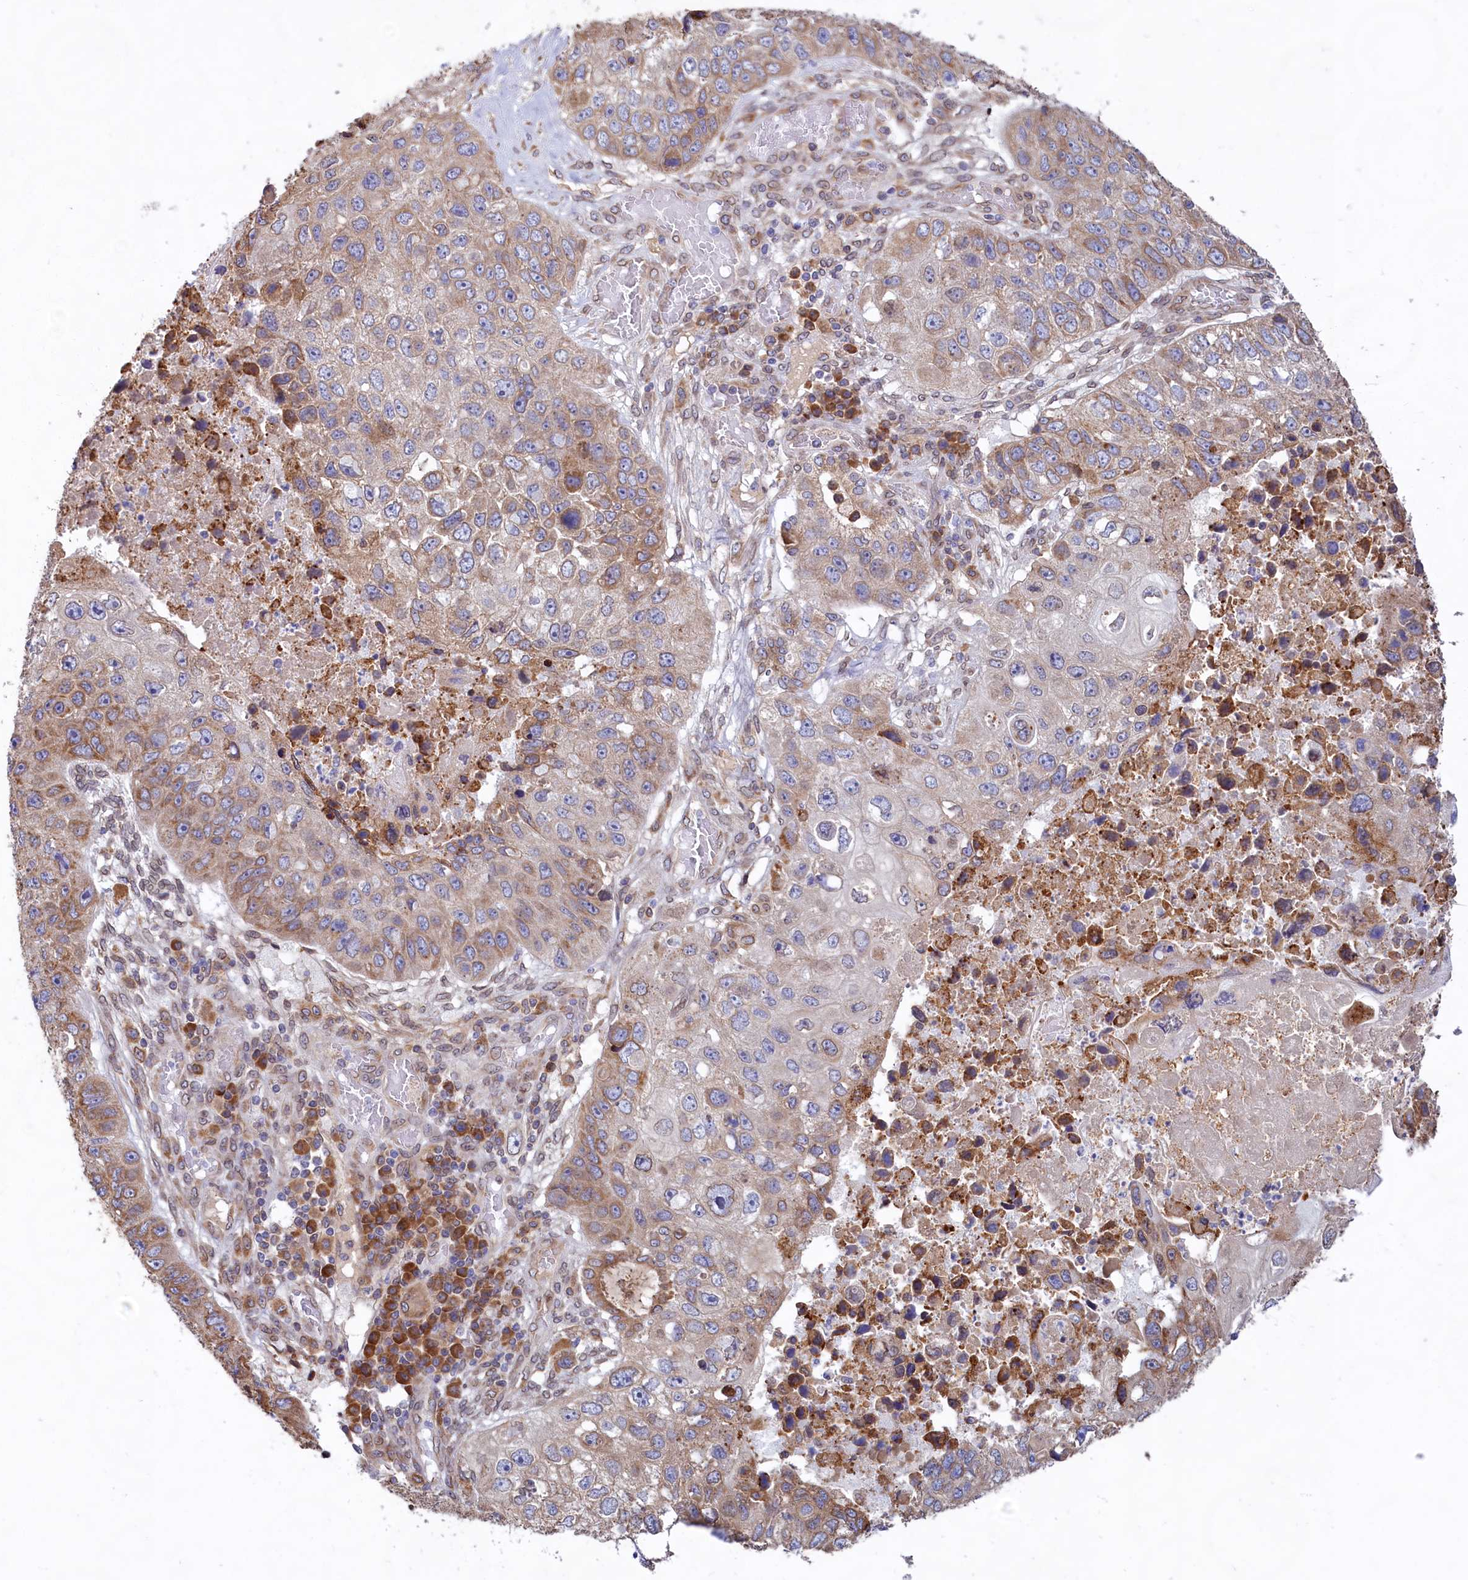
{"staining": {"intensity": "moderate", "quantity": "25%-75%", "location": "cytoplasmic/membranous"}, "tissue": "lung cancer", "cell_type": "Tumor cells", "image_type": "cancer", "snomed": [{"axis": "morphology", "description": "Squamous cell carcinoma, NOS"}, {"axis": "topography", "description": "Lung"}], "caption": "Lung squamous cell carcinoma stained for a protein (brown) displays moderate cytoplasmic/membranous positive staining in approximately 25%-75% of tumor cells.", "gene": "TBC1D19", "patient": {"sex": "male", "age": 61}}